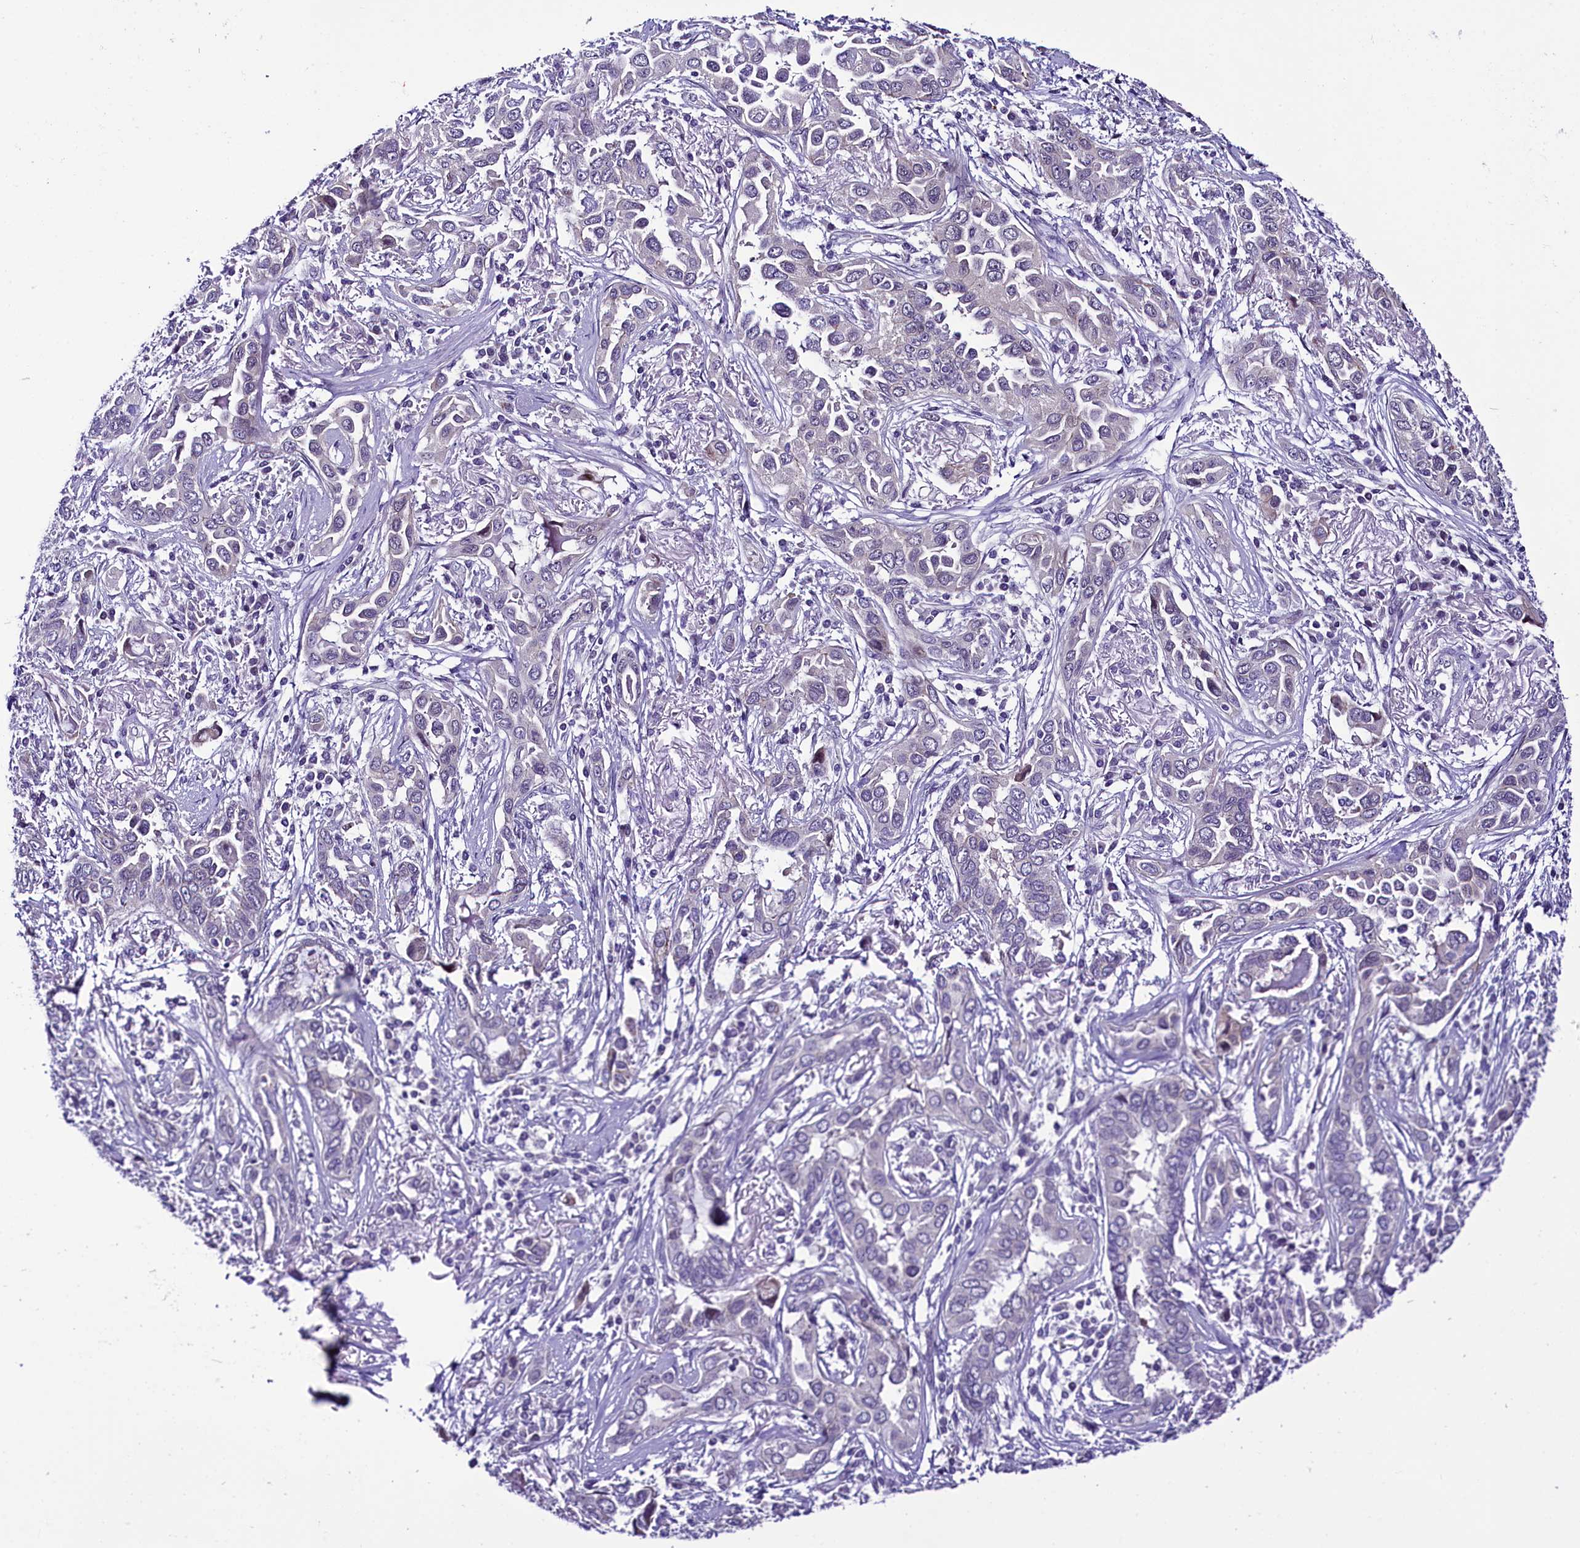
{"staining": {"intensity": "negative", "quantity": "none", "location": "none"}, "tissue": "lung cancer", "cell_type": "Tumor cells", "image_type": "cancer", "snomed": [{"axis": "morphology", "description": "Adenocarcinoma, NOS"}, {"axis": "topography", "description": "Lung"}], "caption": "Immunohistochemical staining of lung cancer shows no significant staining in tumor cells. (DAB IHC visualized using brightfield microscopy, high magnification).", "gene": "CCDC106", "patient": {"sex": "female", "age": 76}}